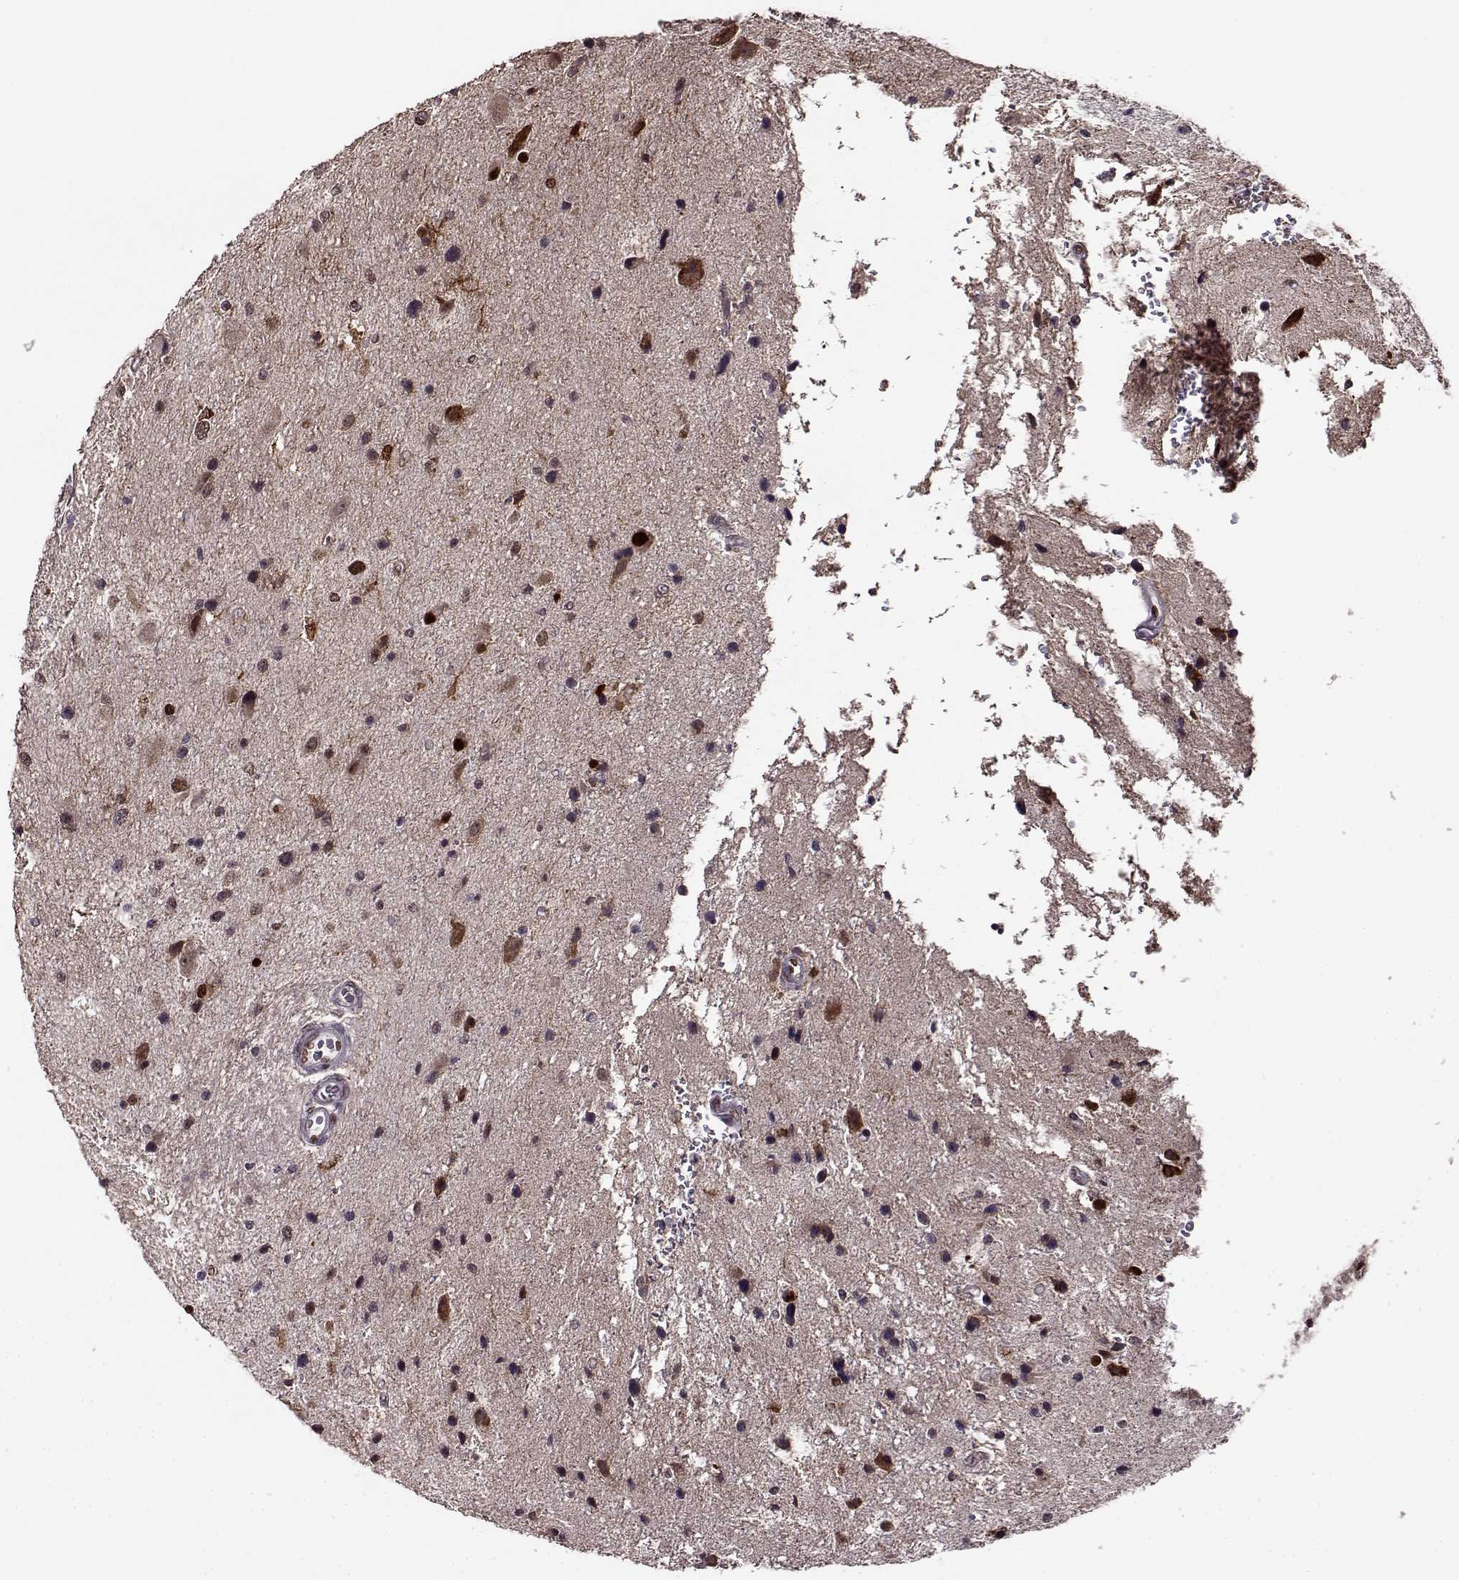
{"staining": {"intensity": "strong", "quantity": "25%-75%", "location": "nuclear"}, "tissue": "glioma", "cell_type": "Tumor cells", "image_type": "cancer", "snomed": [{"axis": "morphology", "description": "Glioma, malignant, Low grade"}, {"axis": "topography", "description": "Brain"}], "caption": "IHC histopathology image of neoplastic tissue: malignant low-grade glioma stained using immunohistochemistry (IHC) exhibits high levels of strong protein expression localized specifically in the nuclear of tumor cells, appearing as a nuclear brown color.", "gene": "FTO", "patient": {"sex": "female", "age": 32}}